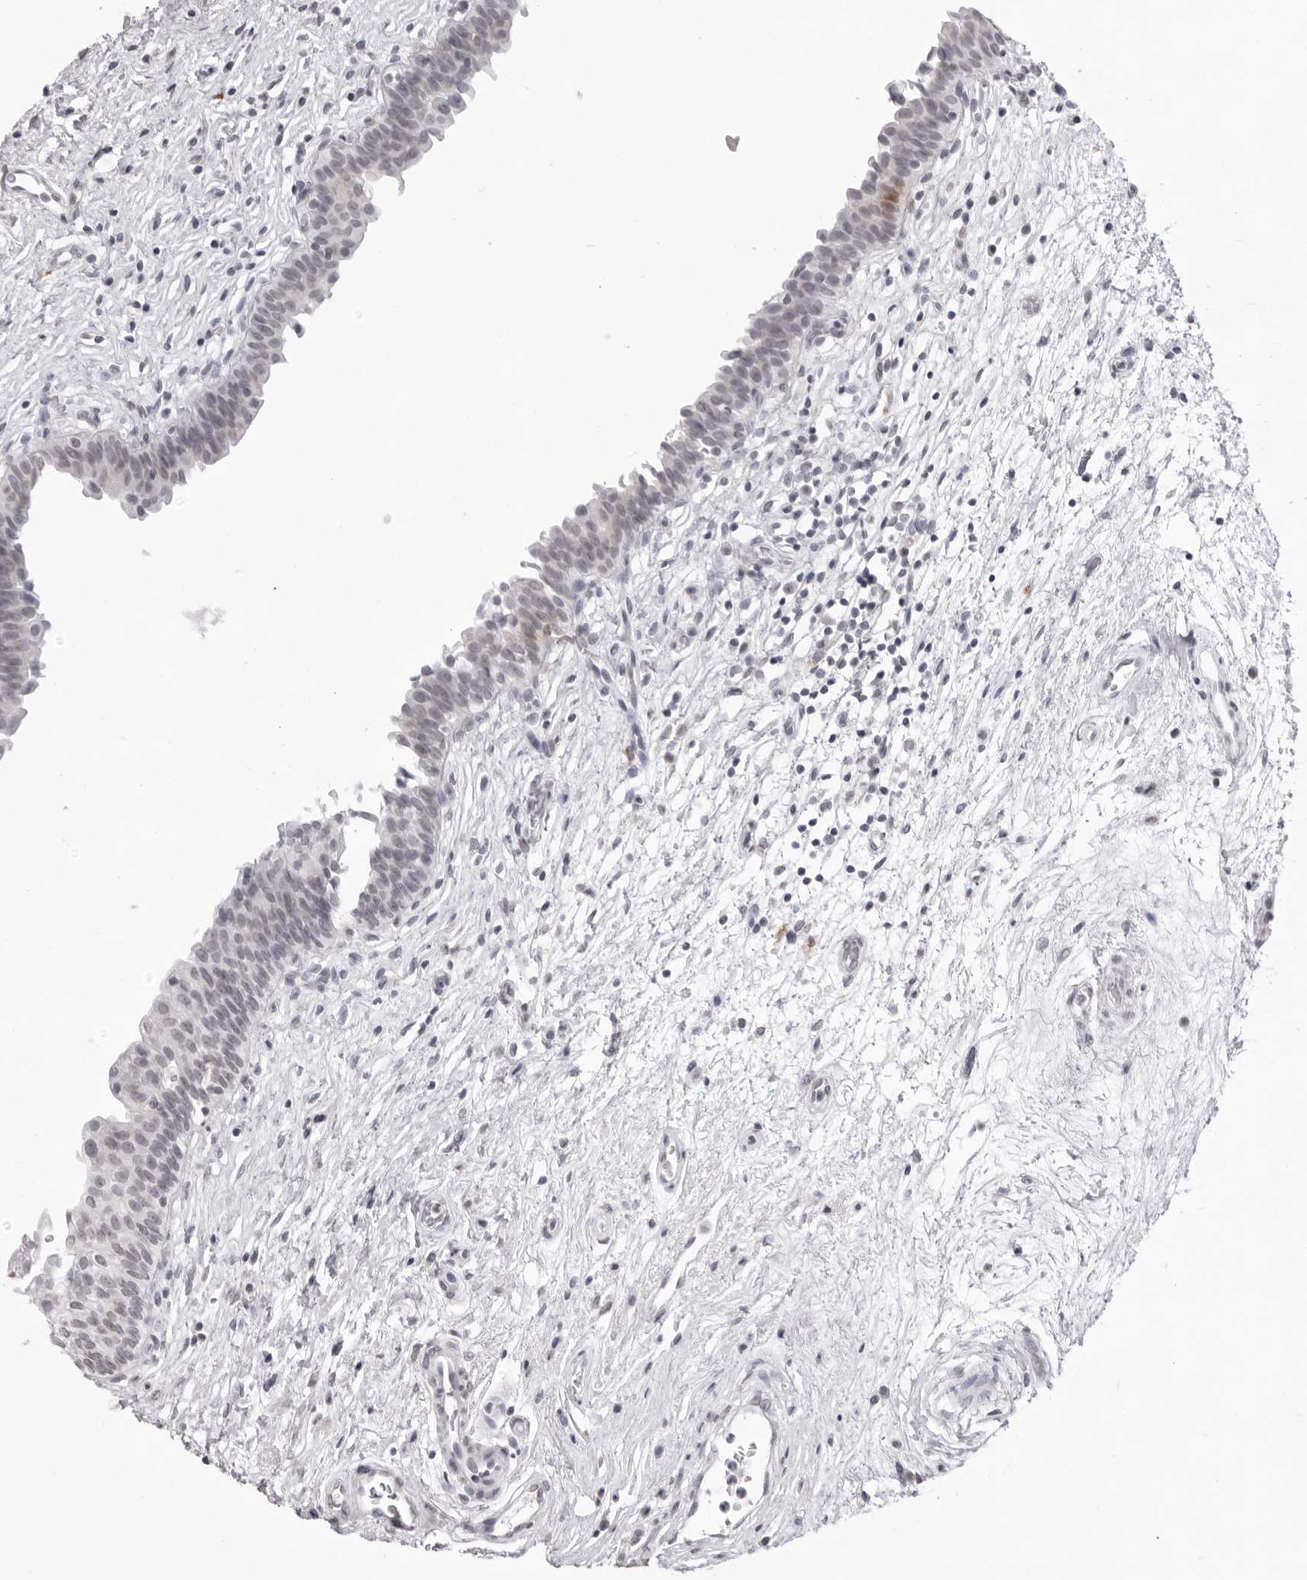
{"staining": {"intensity": "negative", "quantity": "none", "location": "none"}, "tissue": "urinary bladder", "cell_type": "Urothelial cells", "image_type": "normal", "snomed": [{"axis": "morphology", "description": "Normal tissue, NOS"}, {"axis": "topography", "description": "Urinary bladder"}], "caption": "A high-resolution image shows IHC staining of unremarkable urinary bladder, which exhibits no significant staining in urothelial cells.", "gene": "NTM", "patient": {"sex": "male", "age": 83}}